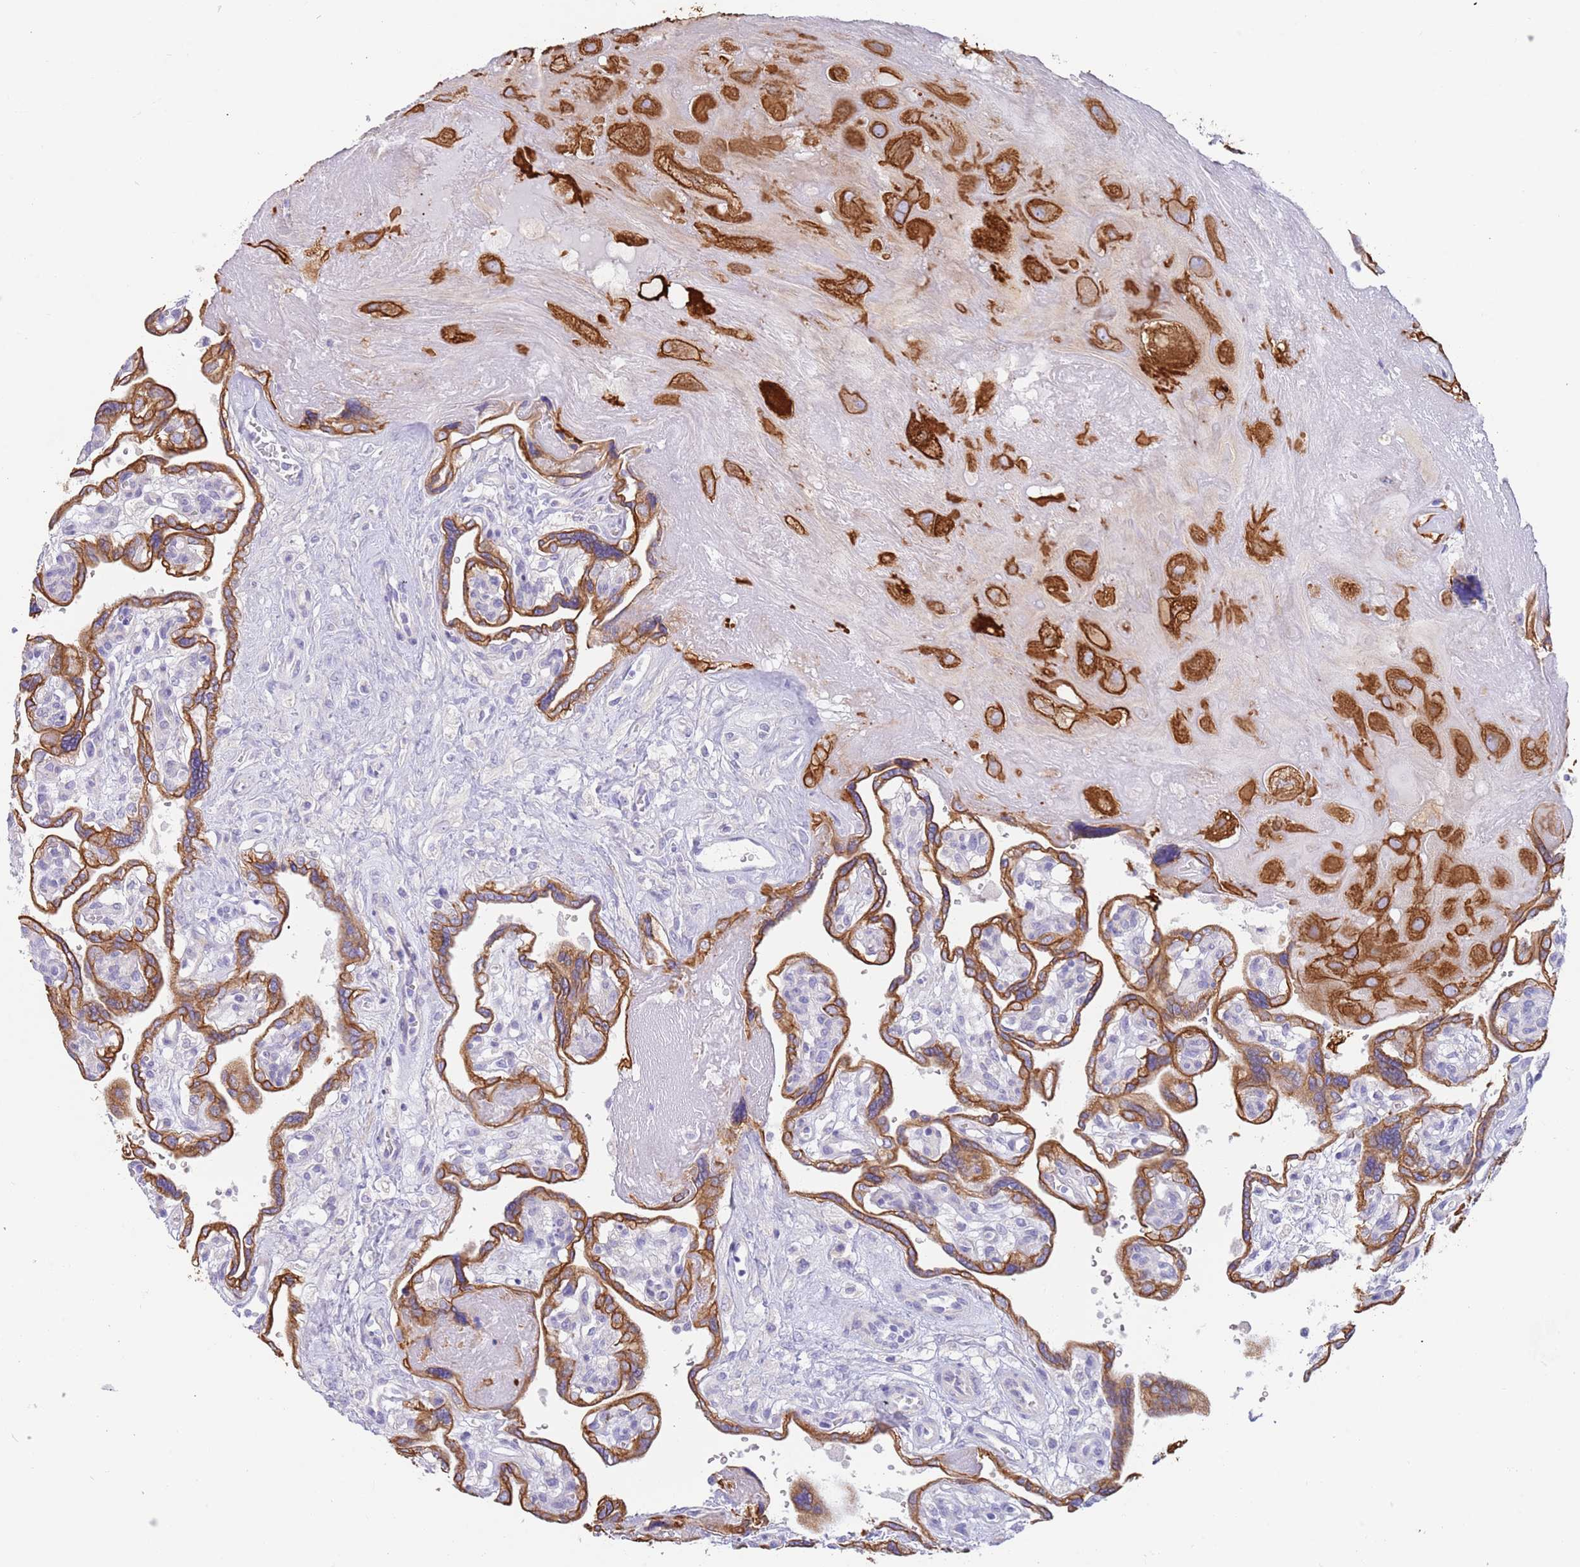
{"staining": {"intensity": "strong", "quantity": ">75%", "location": "cytoplasmic/membranous"}, "tissue": "placenta", "cell_type": "Decidual cells", "image_type": "normal", "snomed": [{"axis": "morphology", "description": "Normal tissue, NOS"}, {"axis": "topography", "description": "Placenta"}], "caption": "IHC histopathology image of benign placenta stained for a protein (brown), which demonstrates high levels of strong cytoplasmic/membranous staining in about >75% of decidual cells.", "gene": "CCDC149", "patient": {"sex": "female", "age": 39}}